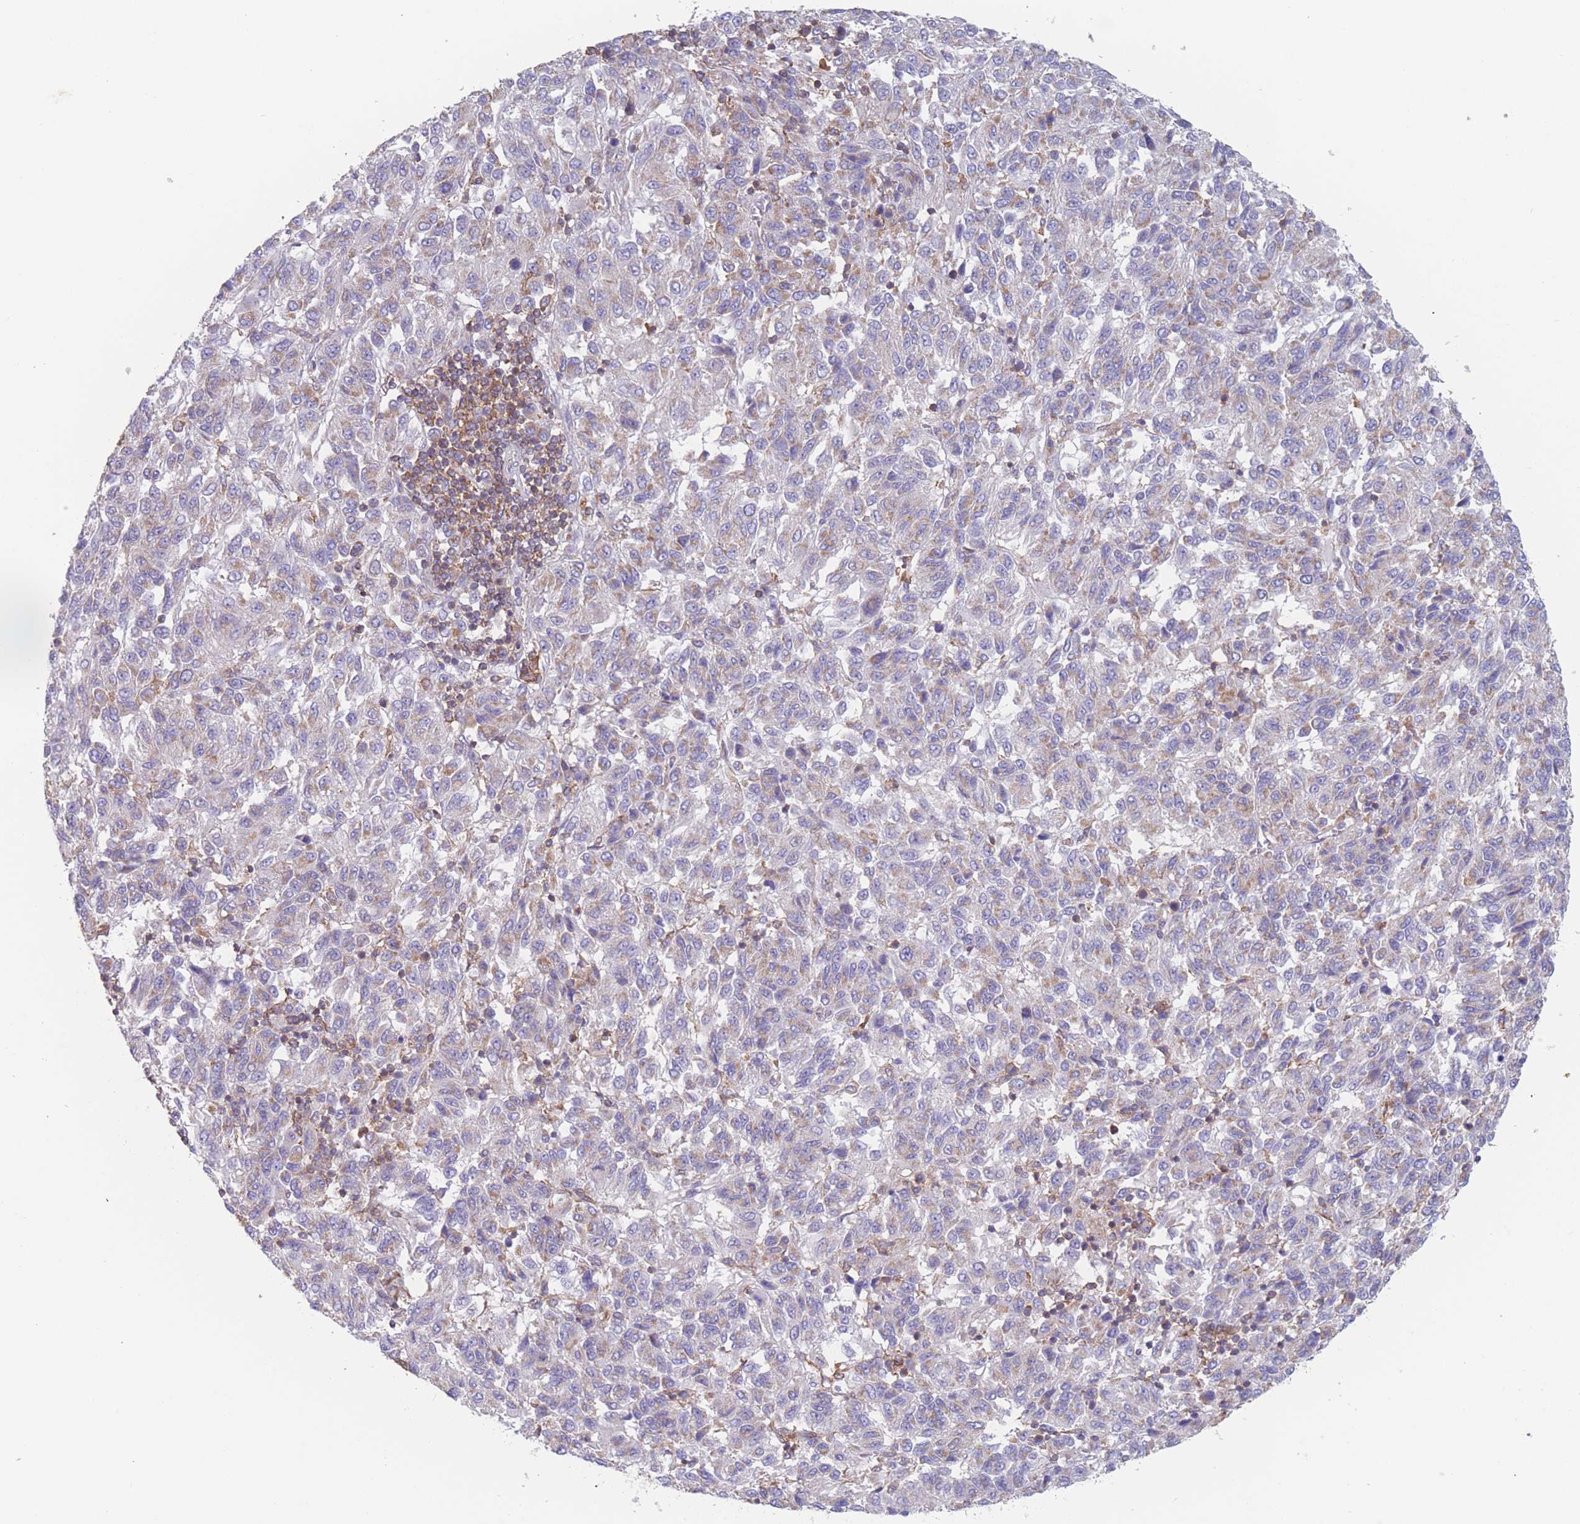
{"staining": {"intensity": "weak", "quantity": "<25%", "location": "cytoplasmic/membranous"}, "tissue": "melanoma", "cell_type": "Tumor cells", "image_type": "cancer", "snomed": [{"axis": "morphology", "description": "Malignant melanoma, Metastatic site"}, {"axis": "topography", "description": "Lung"}], "caption": "A micrograph of human melanoma is negative for staining in tumor cells.", "gene": "ADH1A", "patient": {"sex": "male", "age": 64}}